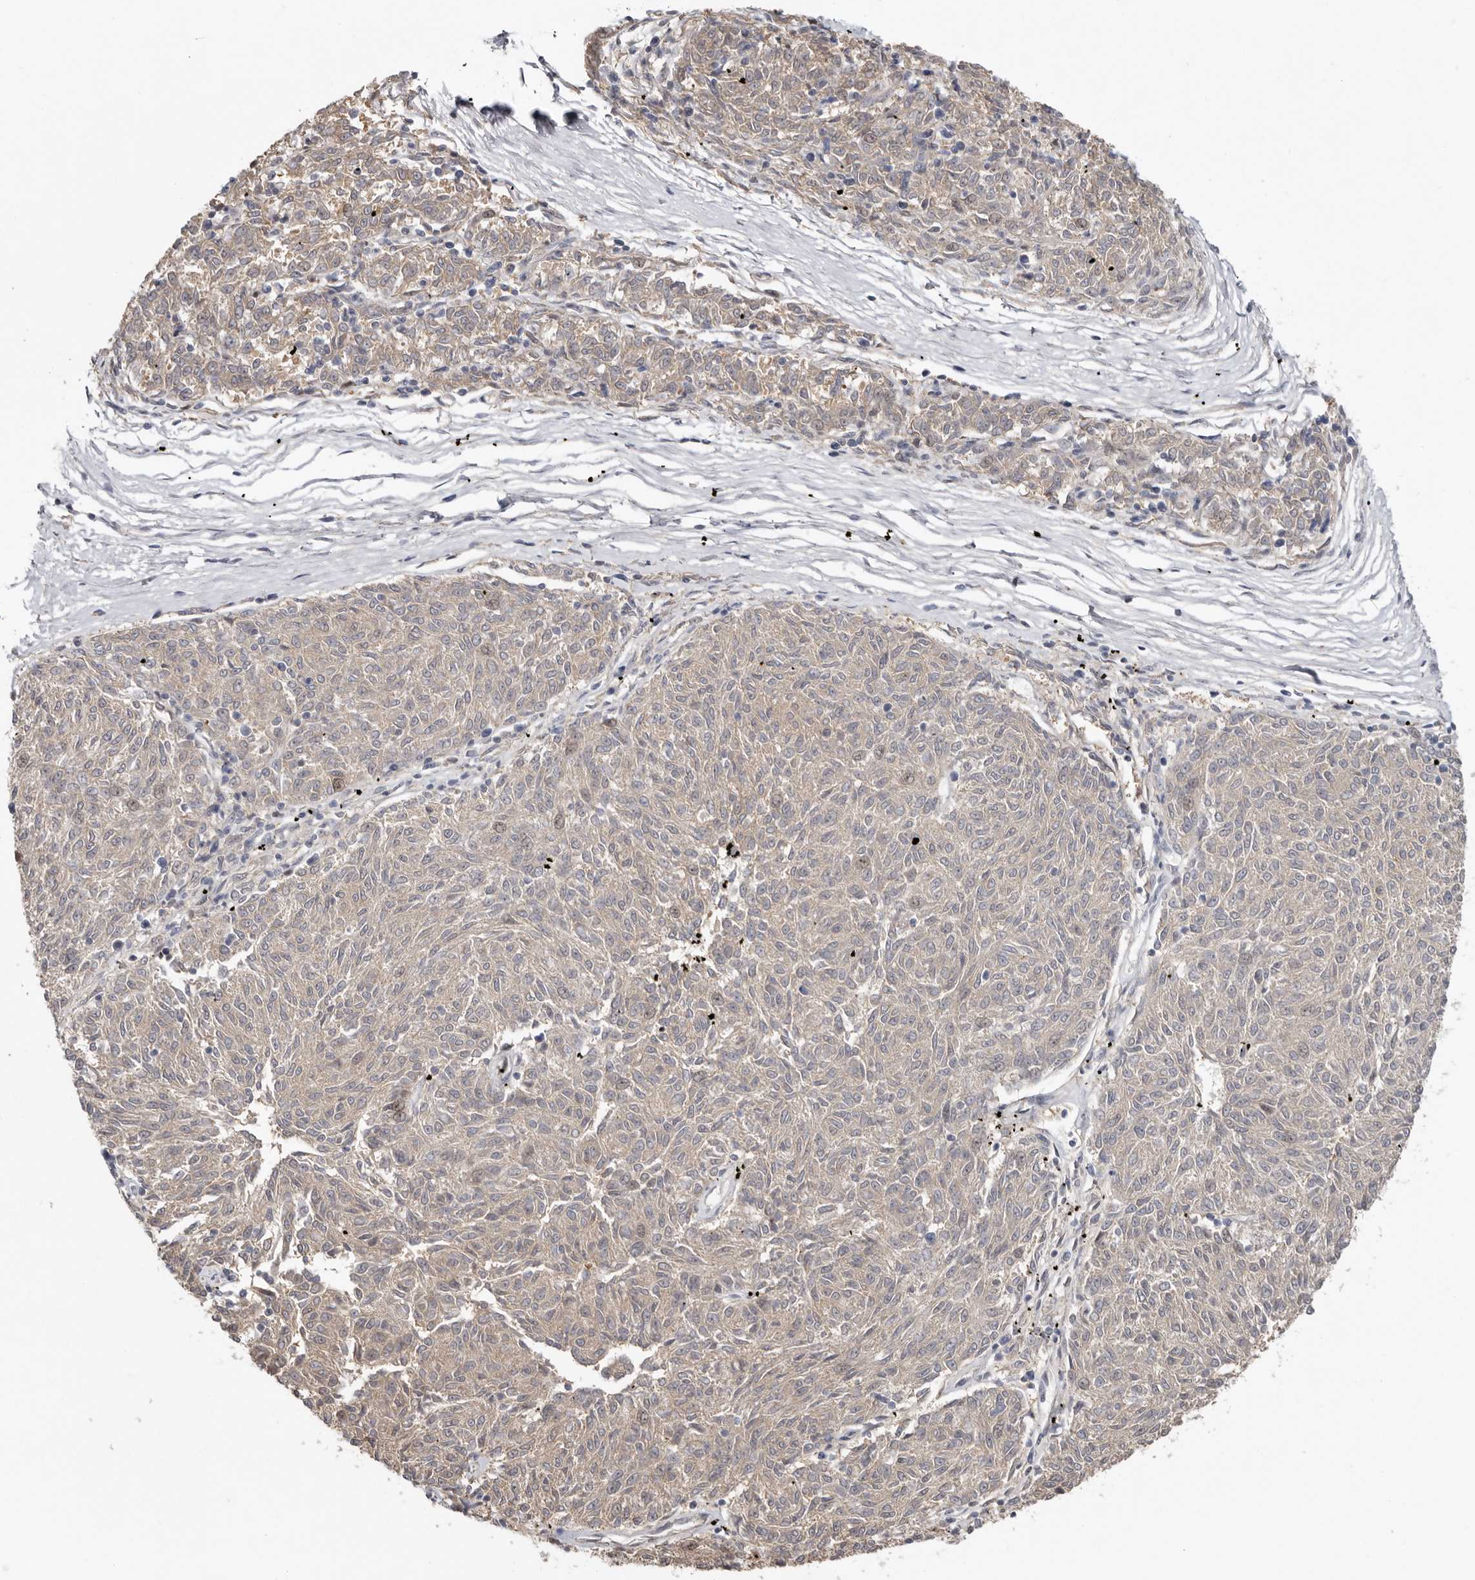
{"staining": {"intensity": "negative", "quantity": "none", "location": "none"}, "tissue": "melanoma", "cell_type": "Tumor cells", "image_type": "cancer", "snomed": [{"axis": "morphology", "description": "Malignant melanoma, NOS"}, {"axis": "topography", "description": "Skin"}], "caption": "Immunohistochemical staining of human malignant melanoma exhibits no significant positivity in tumor cells. The staining is performed using DAB (3,3'-diaminobenzidine) brown chromogen with nuclei counter-stained in using hematoxylin.", "gene": "MSRB2", "patient": {"sex": "female", "age": 72}}